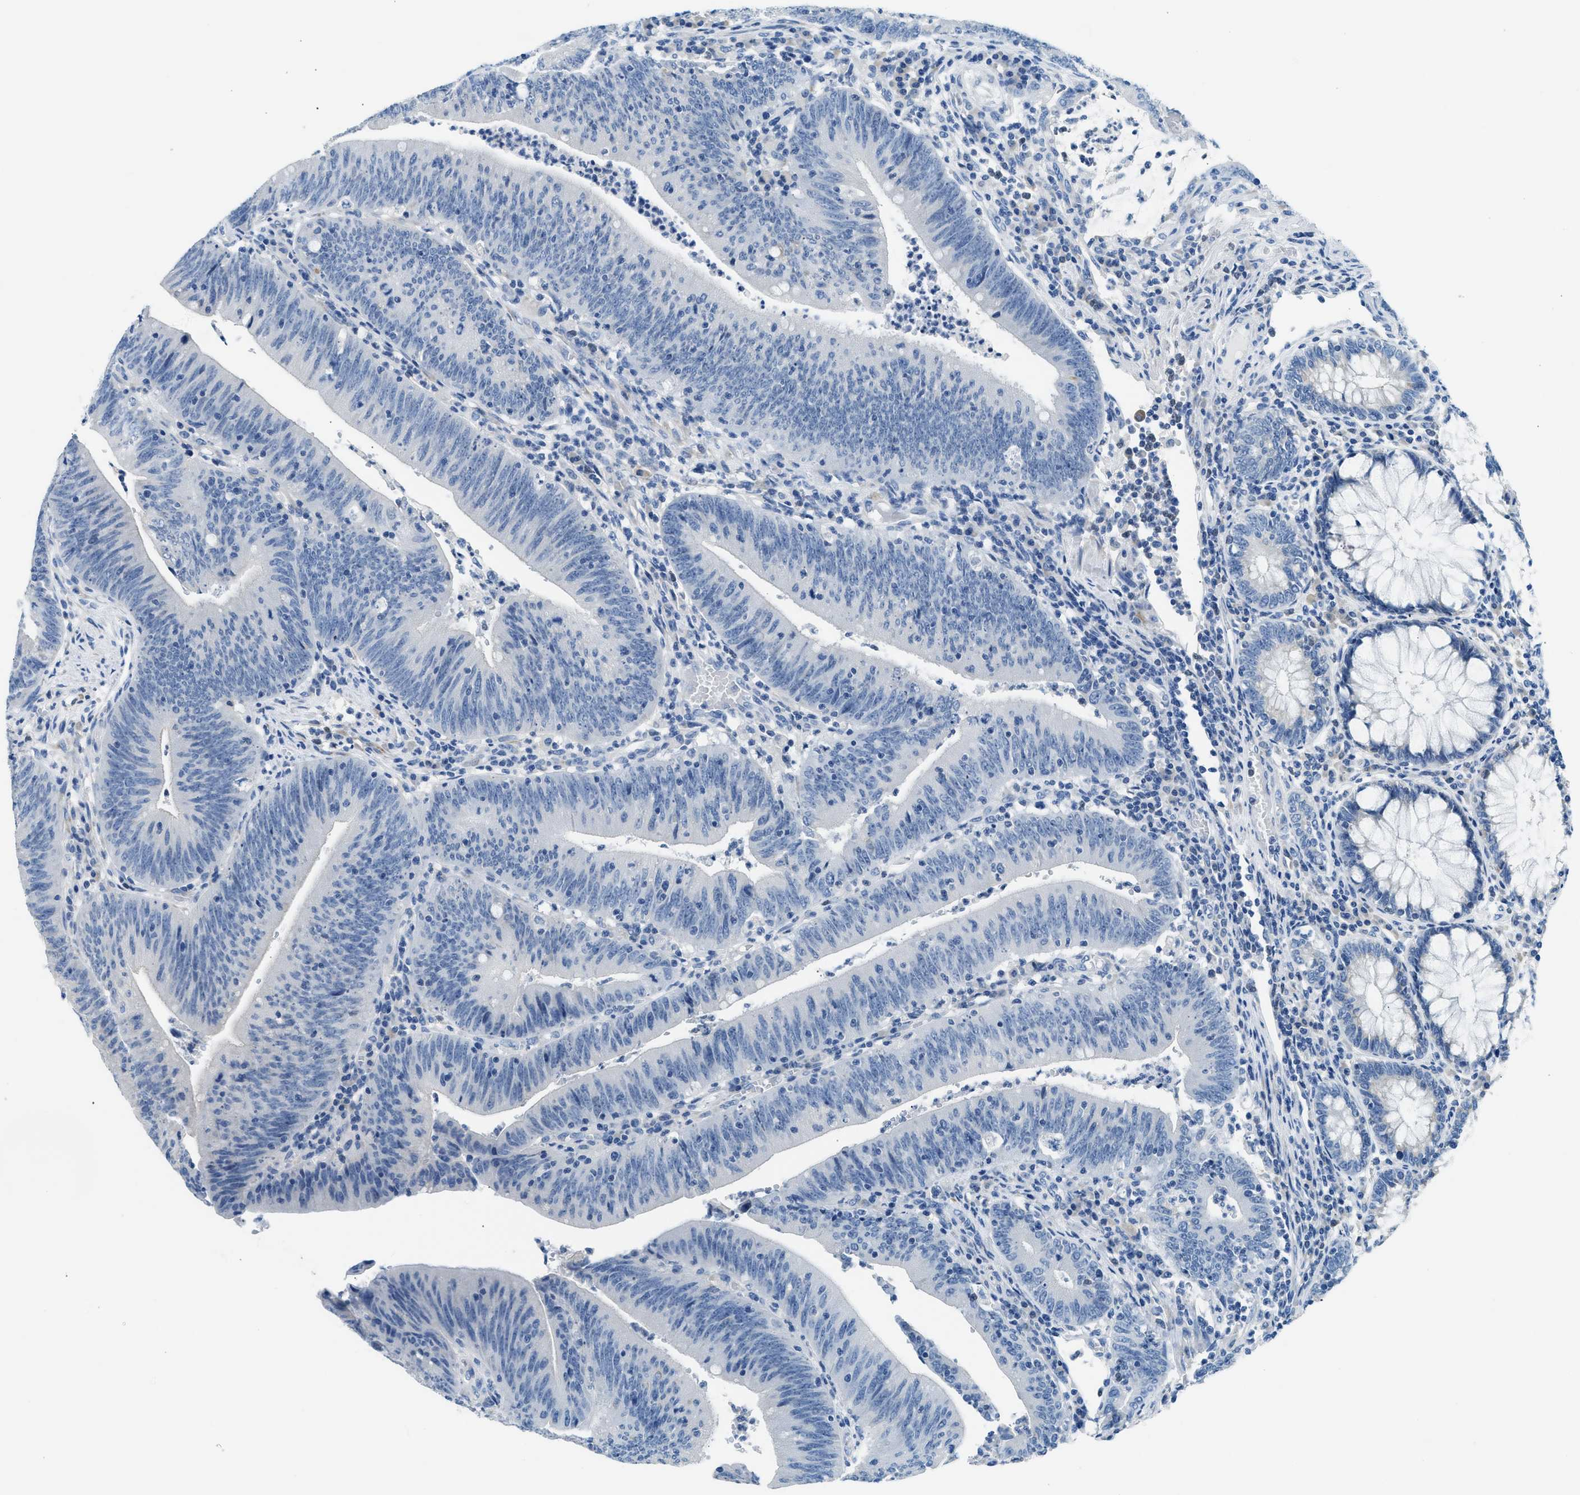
{"staining": {"intensity": "negative", "quantity": "none", "location": "none"}, "tissue": "colorectal cancer", "cell_type": "Tumor cells", "image_type": "cancer", "snomed": [{"axis": "morphology", "description": "Normal tissue, NOS"}, {"axis": "morphology", "description": "Adenocarcinoma, NOS"}, {"axis": "topography", "description": "Rectum"}], "caption": "An immunohistochemistry photomicrograph of adenocarcinoma (colorectal) is shown. There is no staining in tumor cells of adenocarcinoma (colorectal).", "gene": "CLDN18", "patient": {"sex": "female", "age": 66}}